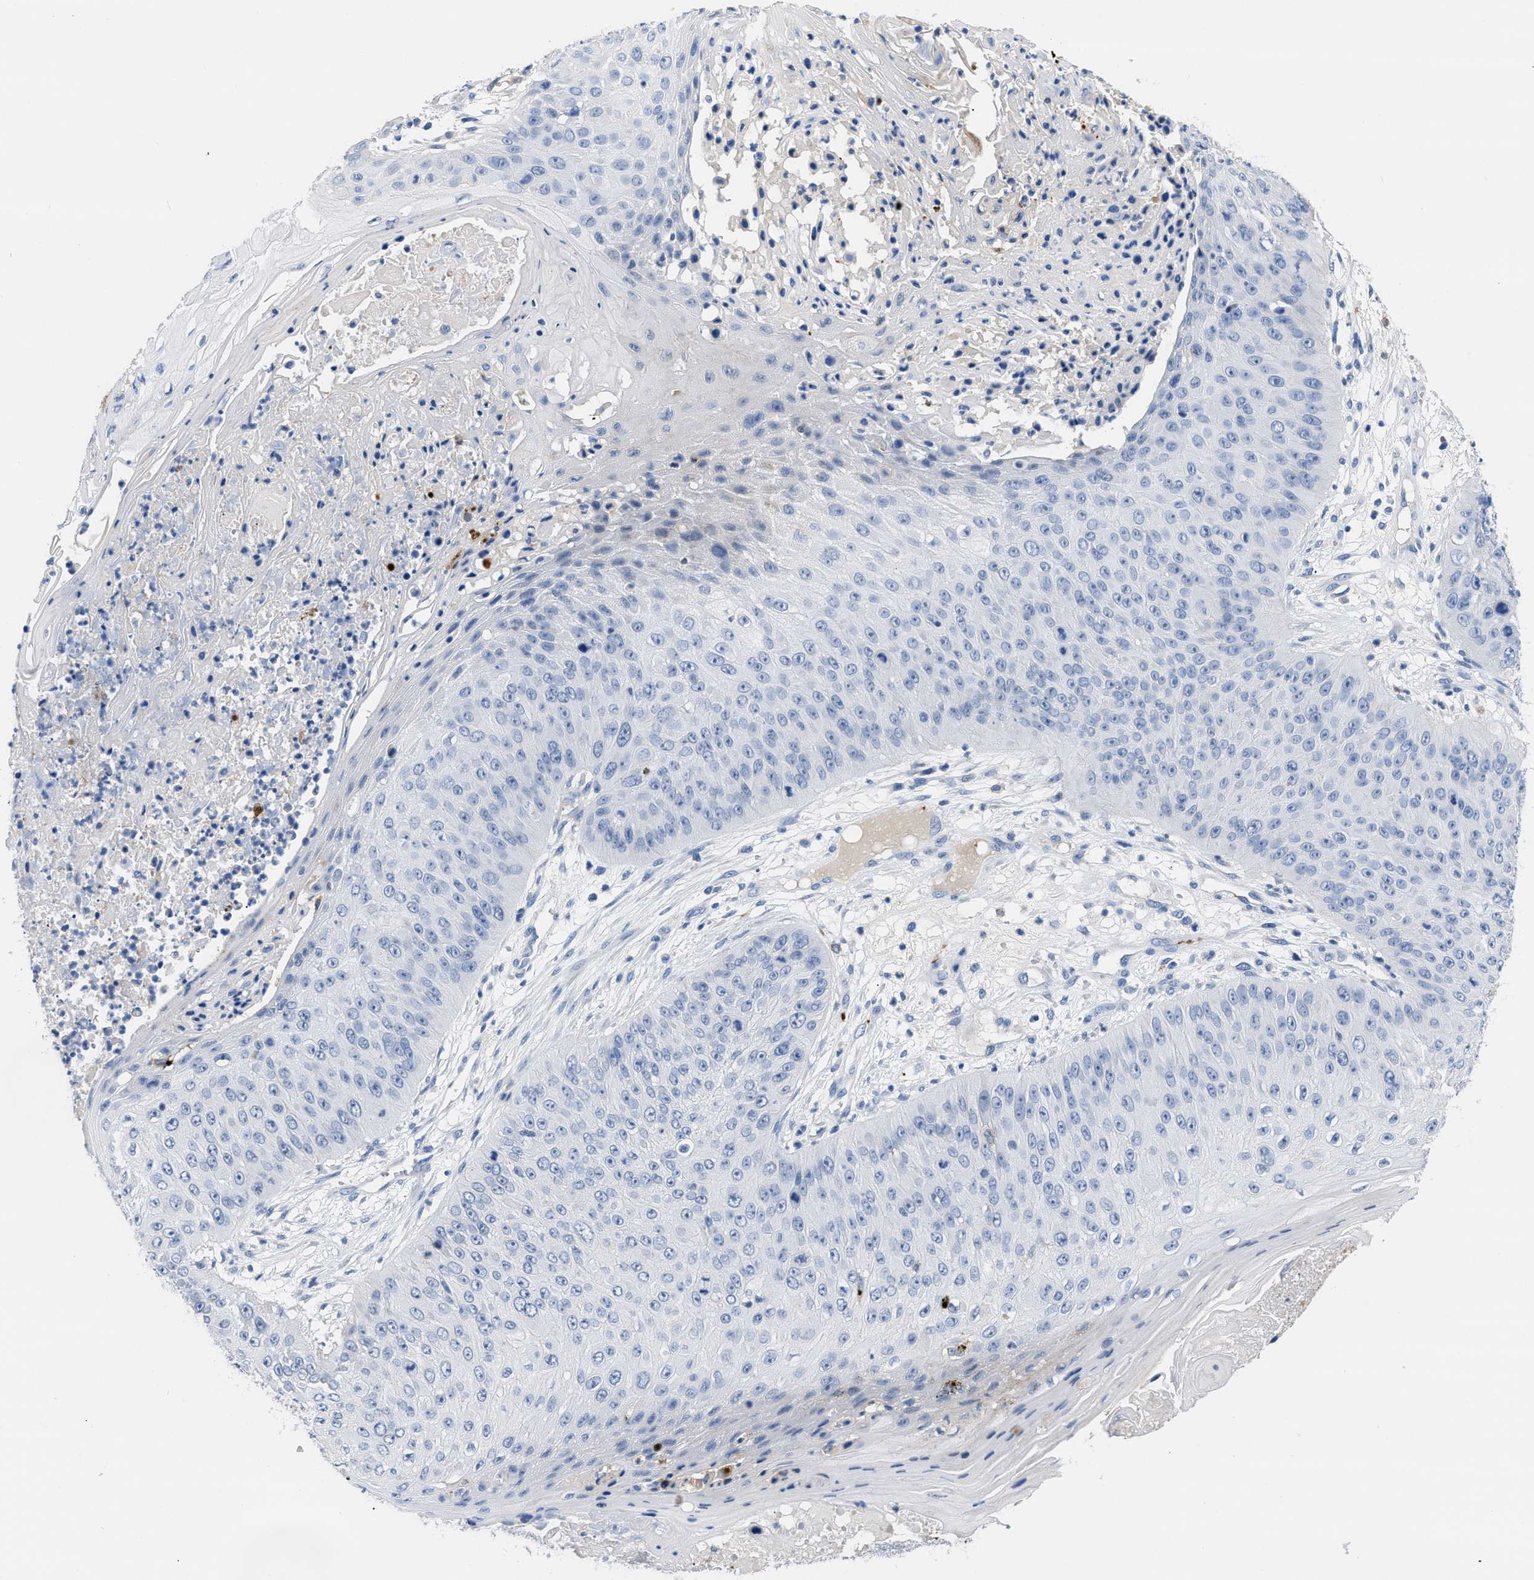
{"staining": {"intensity": "negative", "quantity": "none", "location": "none"}, "tissue": "skin cancer", "cell_type": "Tumor cells", "image_type": "cancer", "snomed": [{"axis": "morphology", "description": "Squamous cell carcinoma, NOS"}, {"axis": "topography", "description": "Skin"}], "caption": "An image of human skin squamous cell carcinoma is negative for staining in tumor cells.", "gene": "FGF18", "patient": {"sex": "female", "age": 80}}